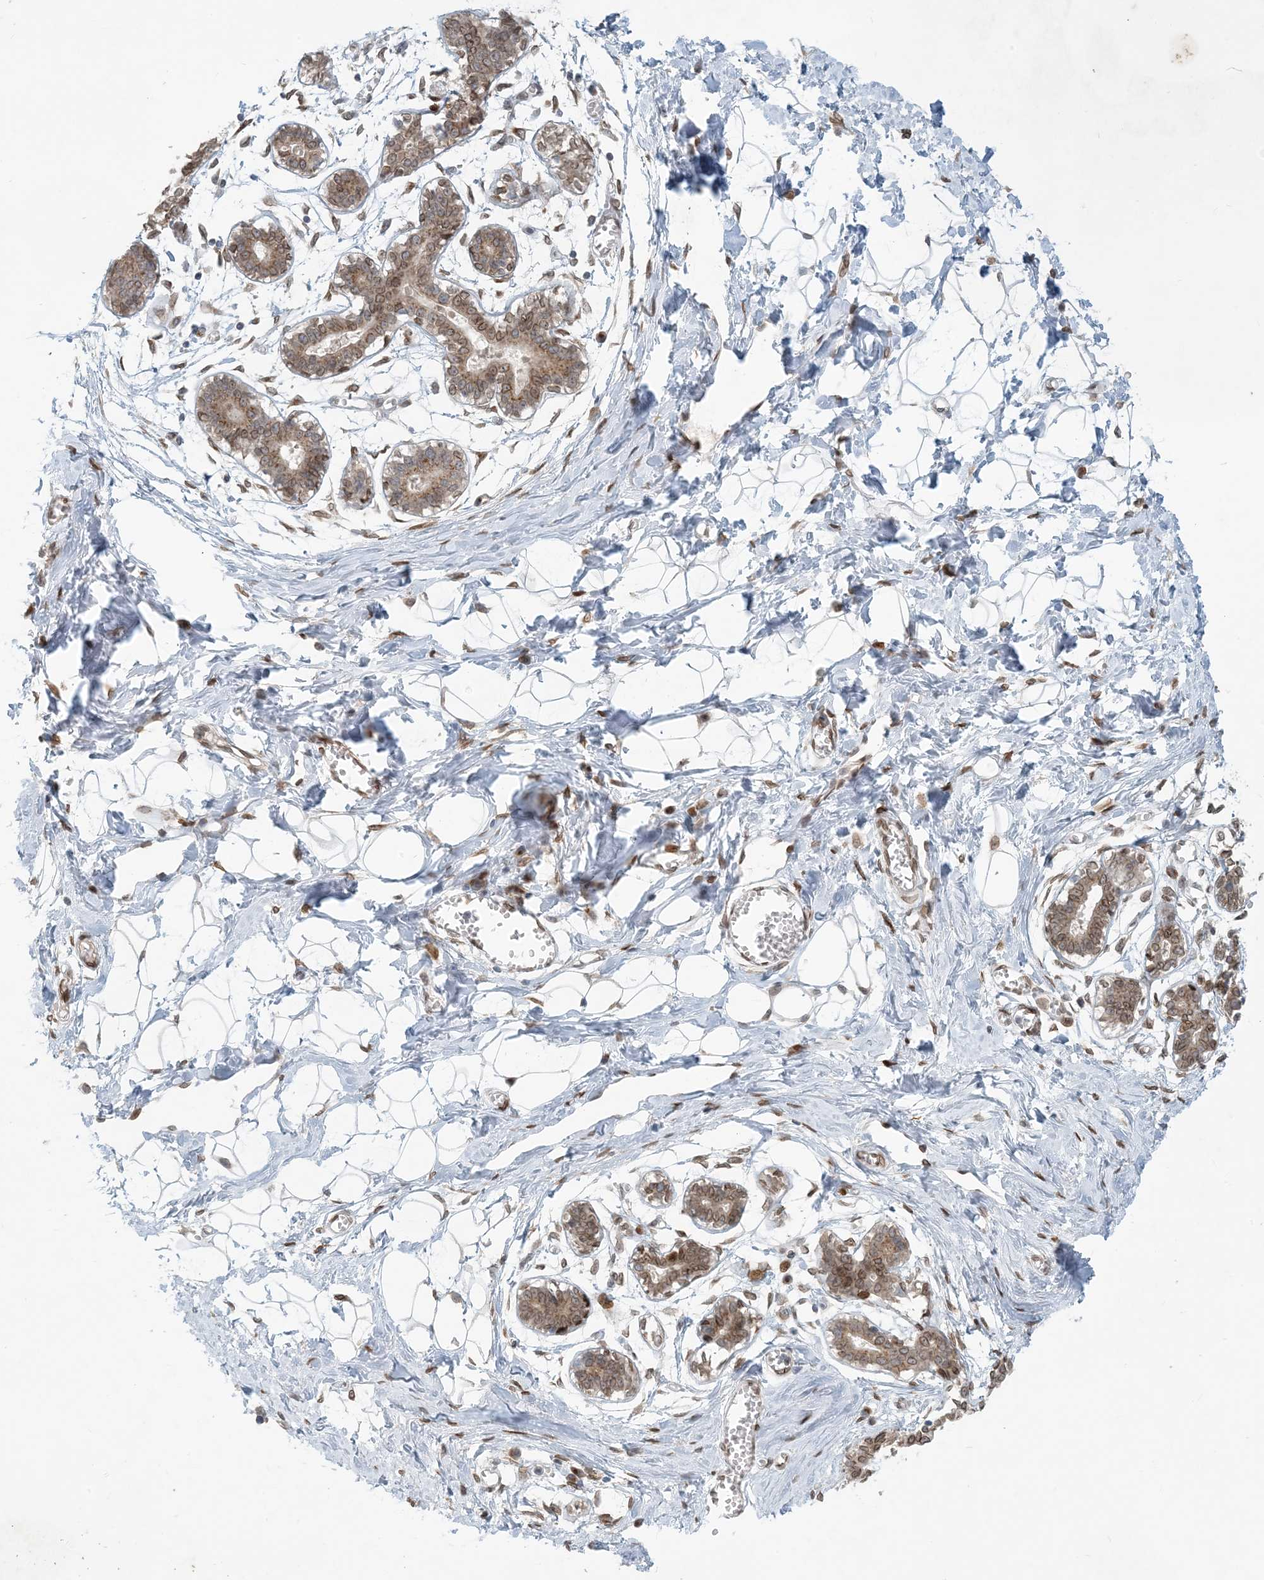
{"staining": {"intensity": "moderate", "quantity": ">75%", "location": "nuclear"}, "tissue": "breast", "cell_type": "Adipocytes", "image_type": "normal", "snomed": [{"axis": "morphology", "description": "Normal tissue, NOS"}, {"axis": "topography", "description": "Breast"}], "caption": "Adipocytes reveal medium levels of moderate nuclear positivity in approximately >75% of cells in normal human breast. (DAB = brown stain, brightfield microscopy at high magnification).", "gene": "SLC35A2", "patient": {"sex": "female", "age": 27}}